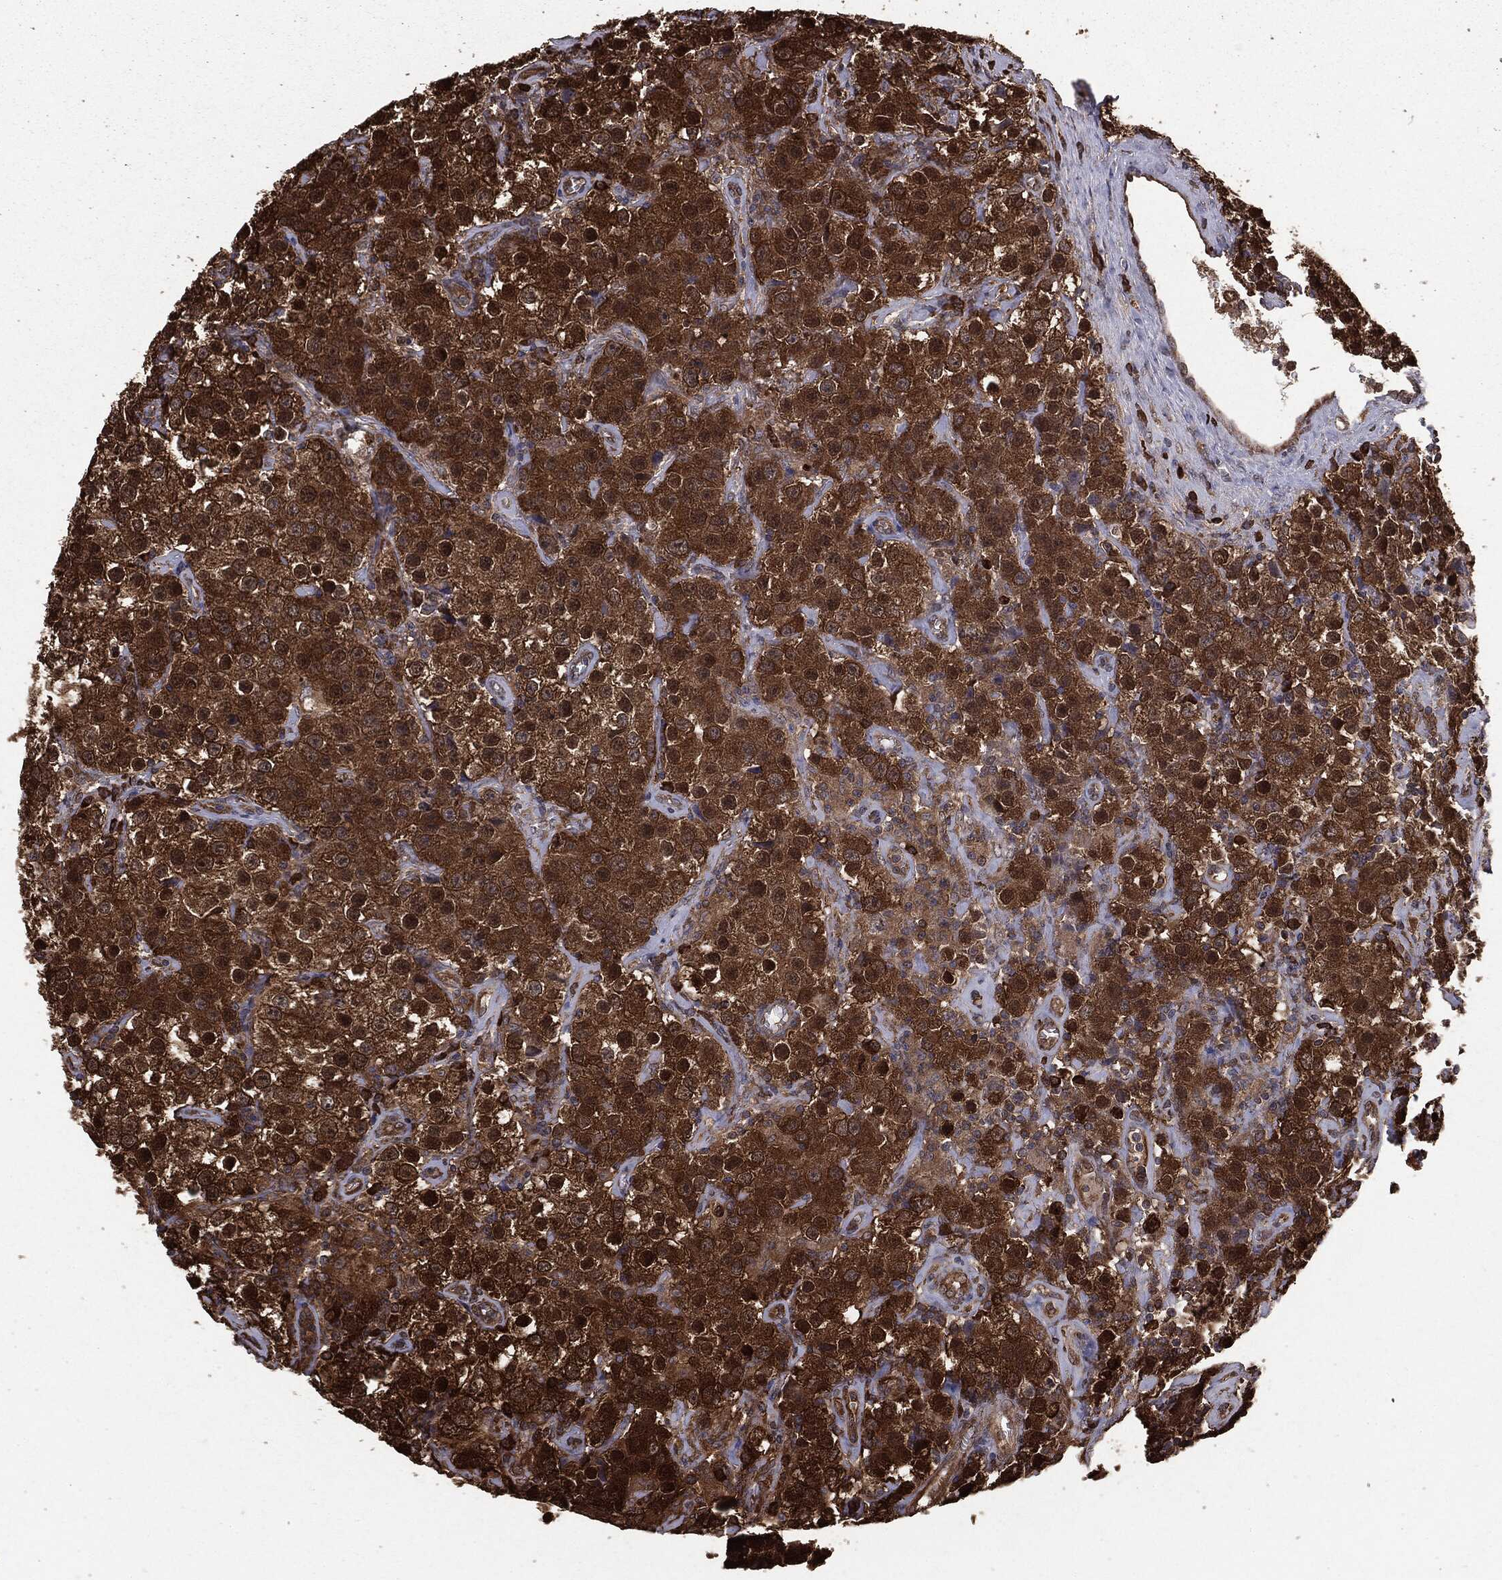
{"staining": {"intensity": "strong", "quantity": ">75%", "location": "cytoplasmic/membranous"}, "tissue": "testis cancer", "cell_type": "Tumor cells", "image_type": "cancer", "snomed": [{"axis": "morphology", "description": "Seminoma, NOS"}, {"axis": "topography", "description": "Testis"}], "caption": "The image reveals a brown stain indicating the presence of a protein in the cytoplasmic/membranous of tumor cells in testis seminoma. (DAB (3,3'-diaminobenzidine) IHC with brightfield microscopy, high magnification).", "gene": "NME1", "patient": {"sex": "male", "age": 52}}